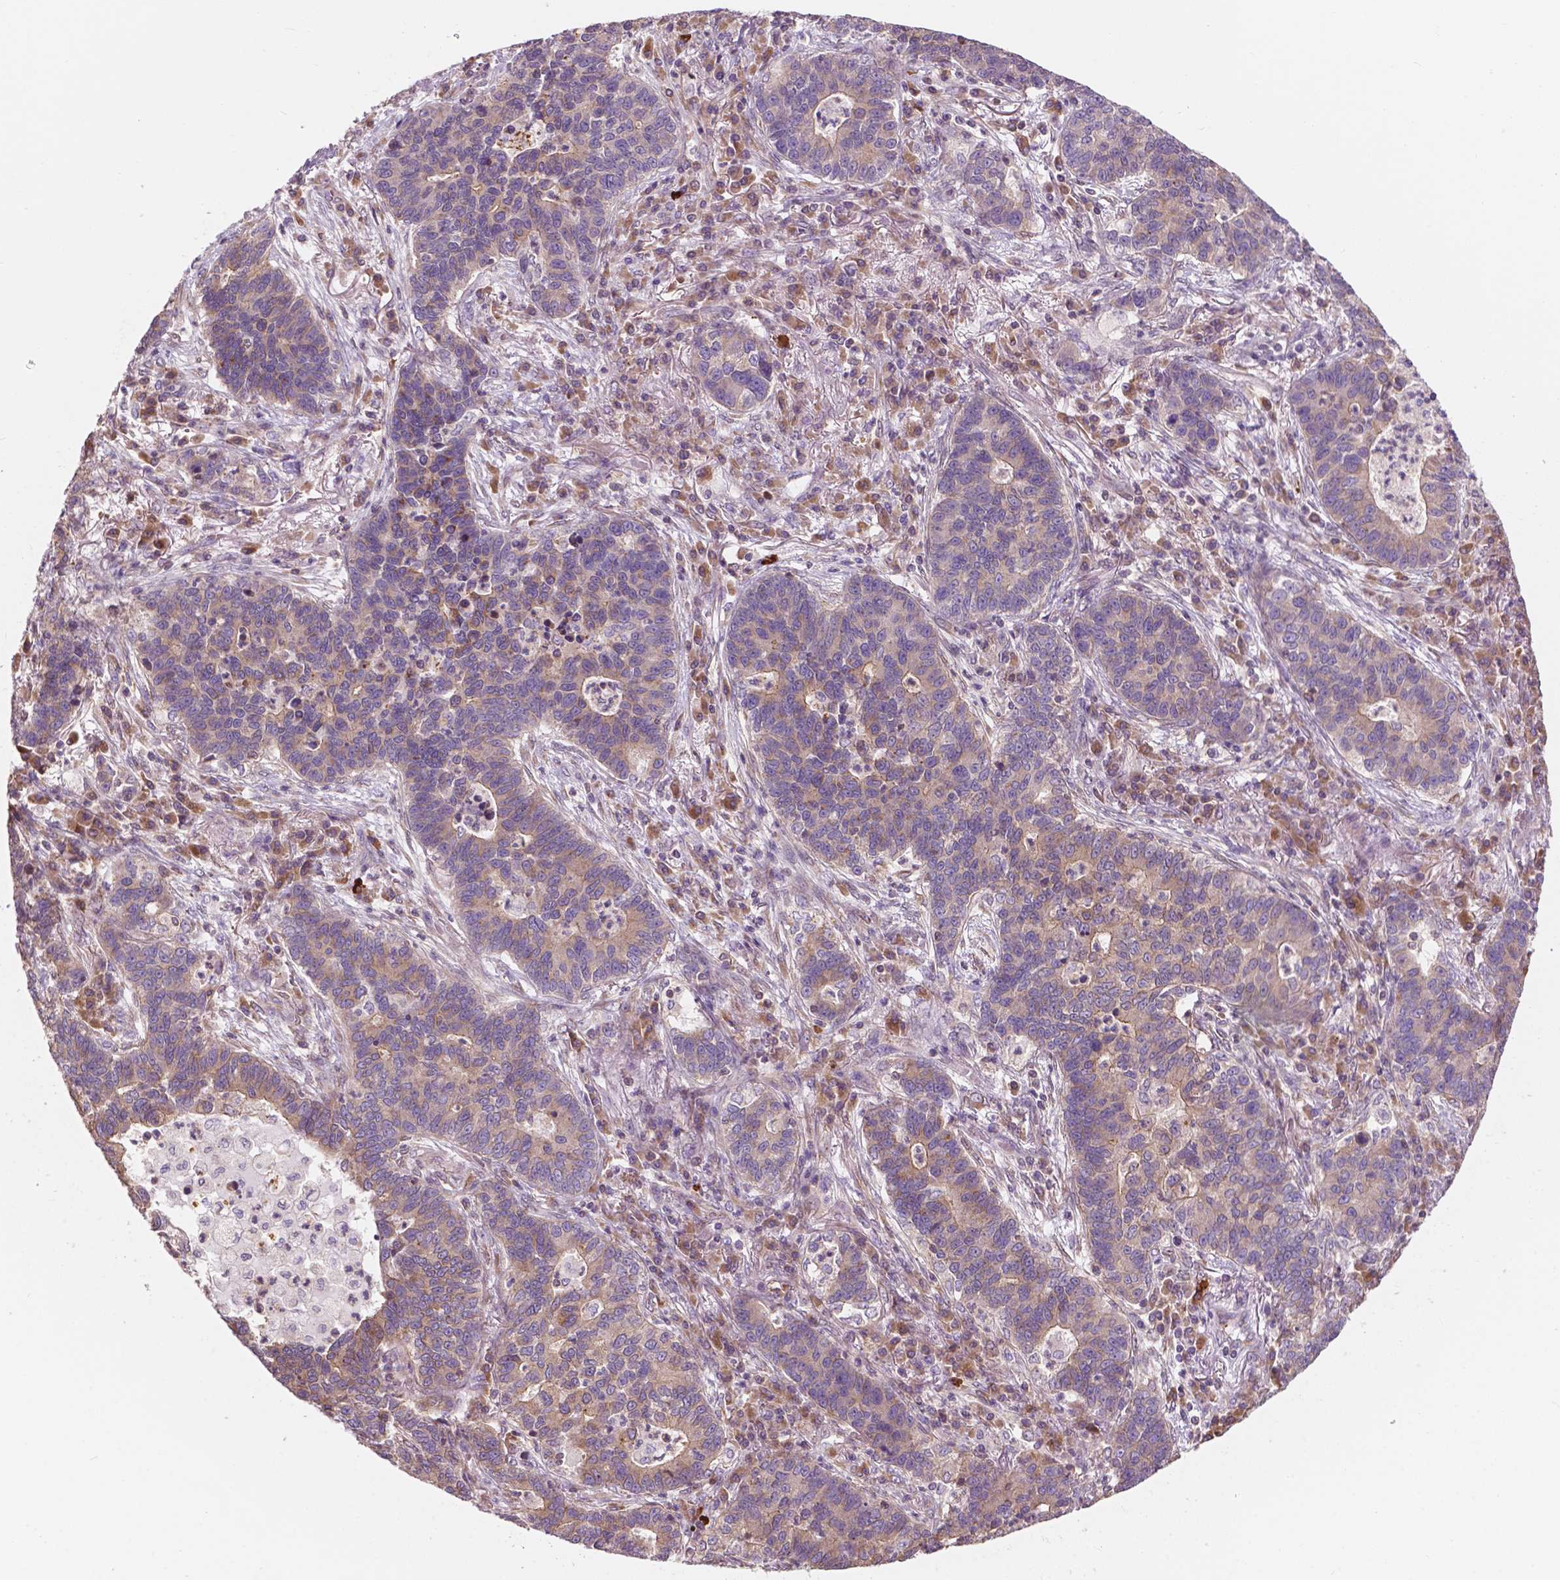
{"staining": {"intensity": "weak", "quantity": "<25%", "location": "cytoplasmic/membranous"}, "tissue": "lung cancer", "cell_type": "Tumor cells", "image_type": "cancer", "snomed": [{"axis": "morphology", "description": "Adenocarcinoma, NOS"}, {"axis": "topography", "description": "Lung"}], "caption": "Immunohistochemical staining of human lung cancer reveals no significant positivity in tumor cells.", "gene": "SURF4", "patient": {"sex": "female", "age": 57}}